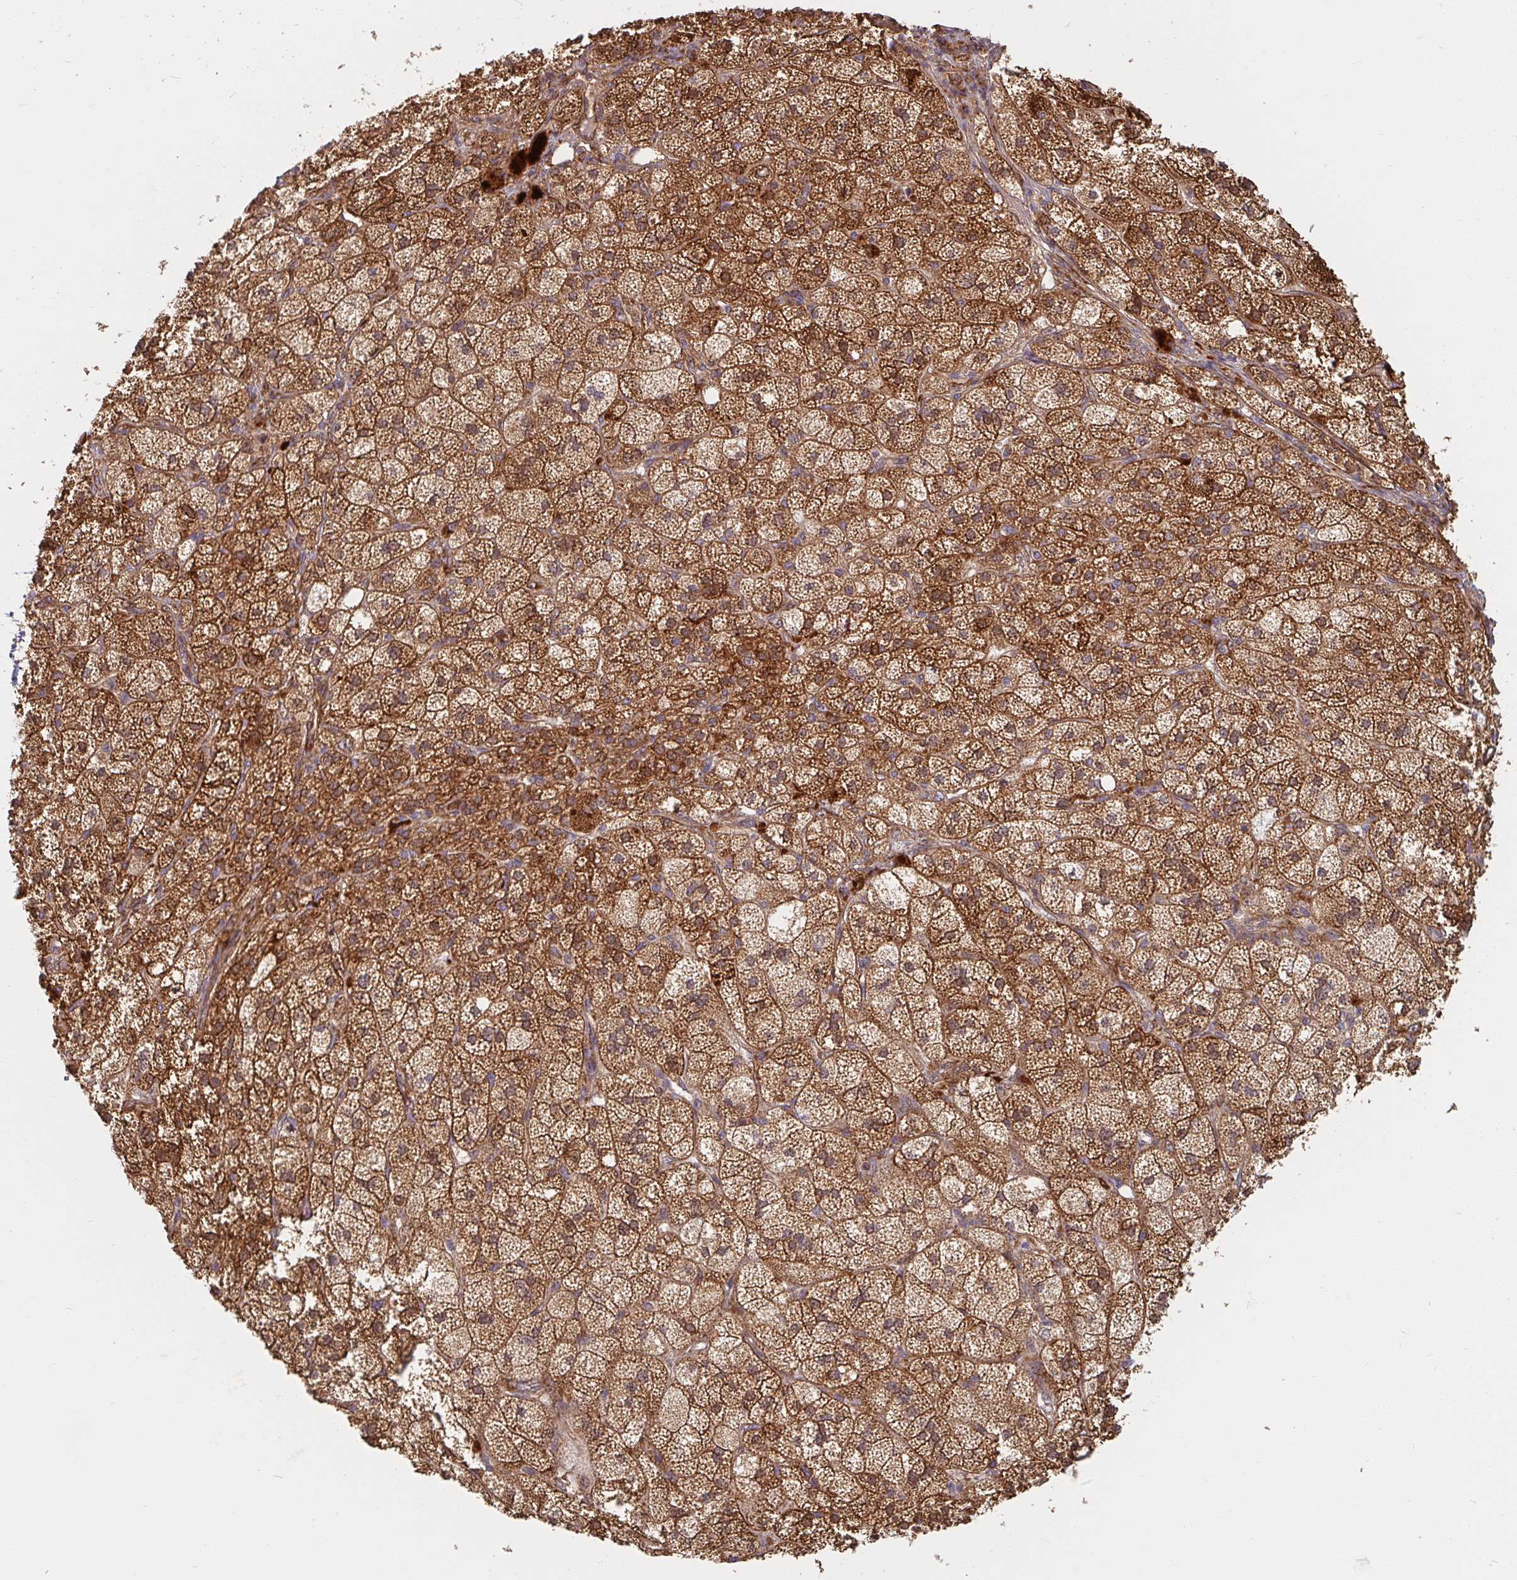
{"staining": {"intensity": "strong", "quantity": ">75%", "location": "cytoplasmic/membranous,nuclear"}, "tissue": "adrenal gland", "cell_type": "Glandular cells", "image_type": "normal", "snomed": [{"axis": "morphology", "description": "Normal tissue, NOS"}, {"axis": "topography", "description": "Adrenal gland"}], "caption": "DAB (3,3'-diaminobenzidine) immunohistochemical staining of normal adrenal gland displays strong cytoplasmic/membranous,nuclear protein positivity in approximately >75% of glandular cells.", "gene": "BTF3", "patient": {"sex": "female", "age": 60}}